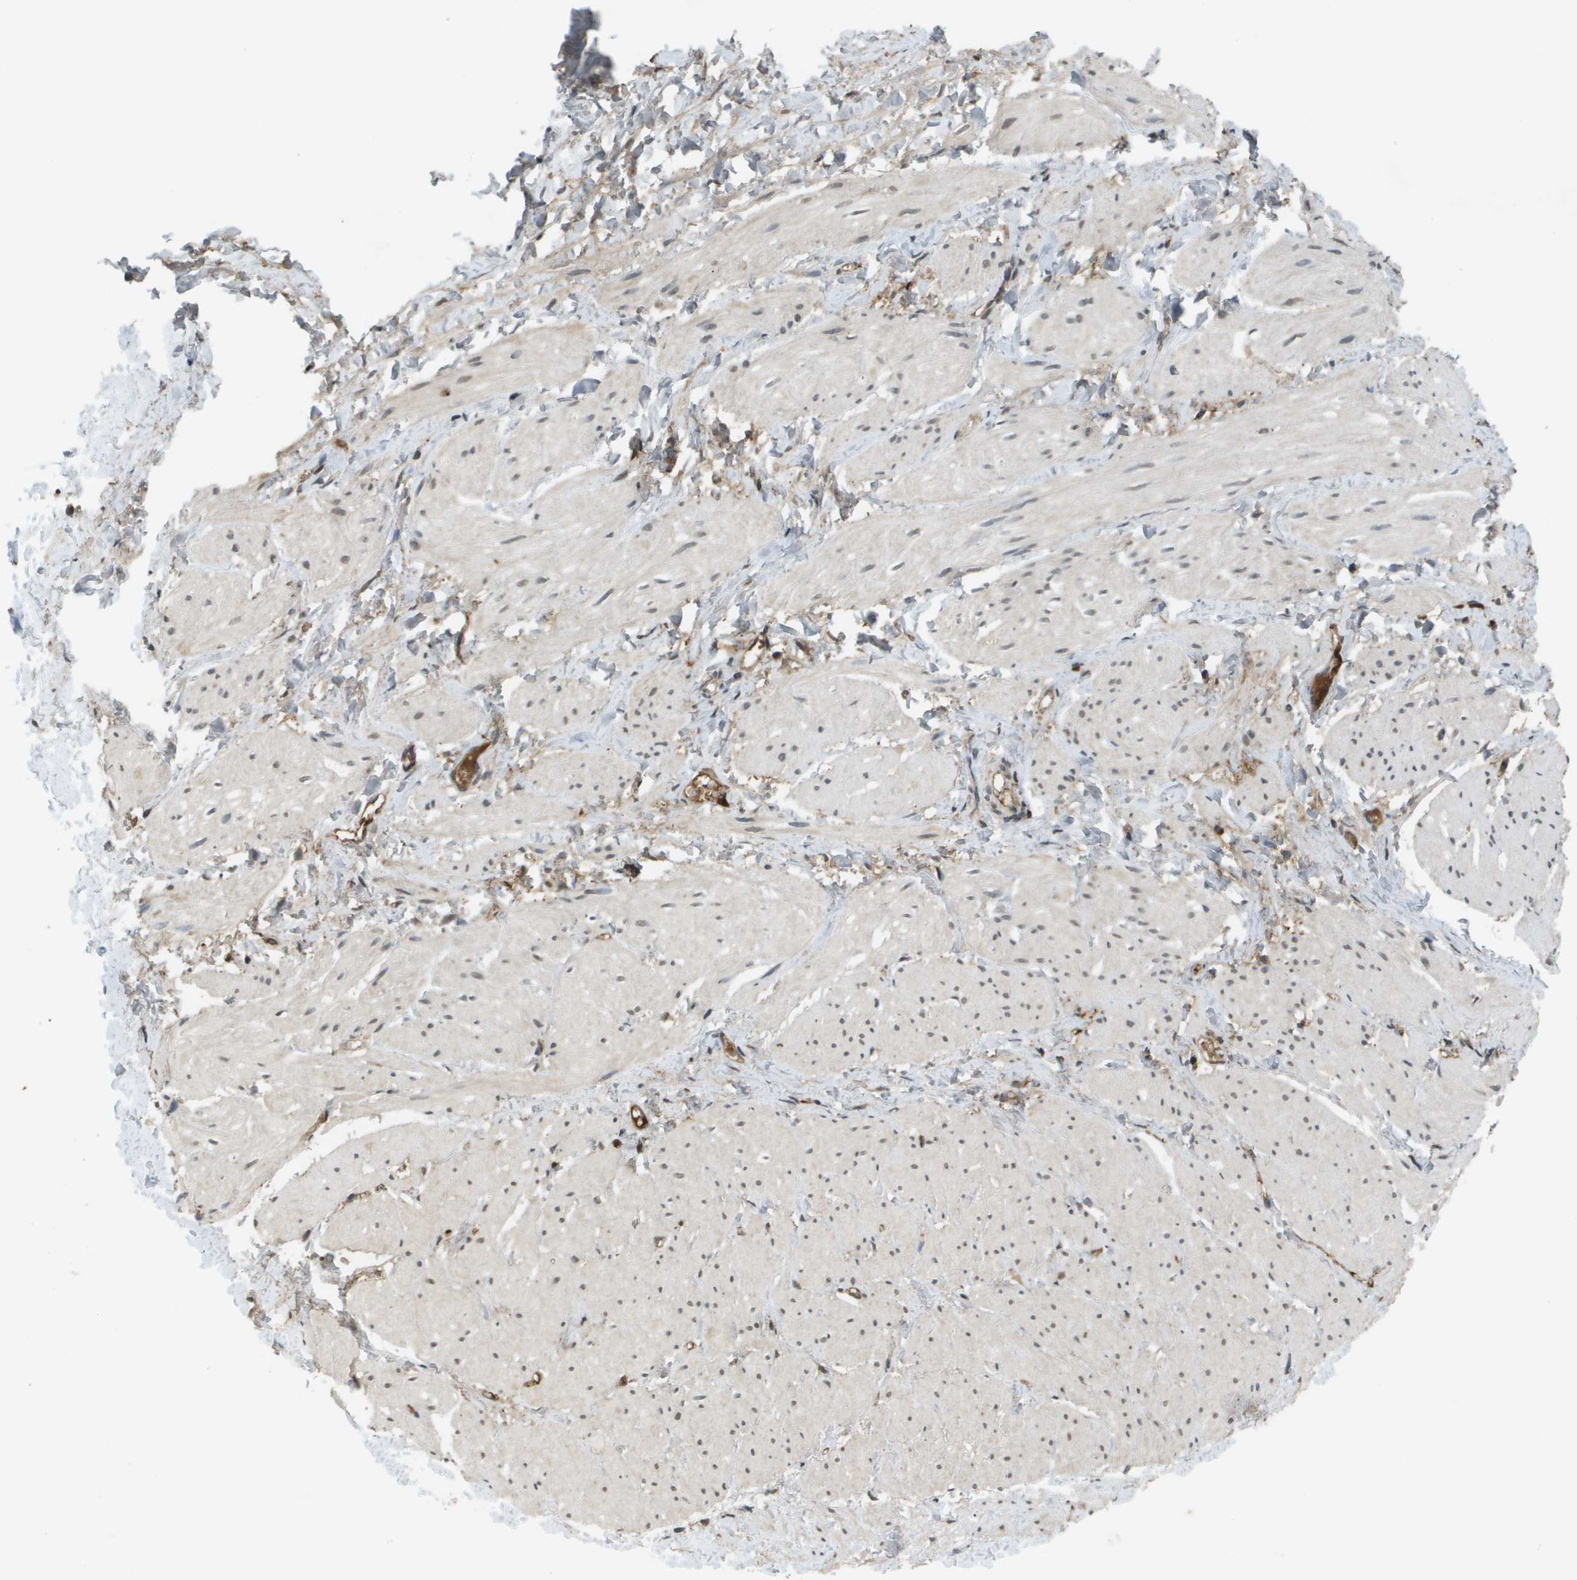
{"staining": {"intensity": "weak", "quantity": "<25%", "location": "nuclear"}, "tissue": "smooth muscle", "cell_type": "Smooth muscle cells", "image_type": "normal", "snomed": [{"axis": "morphology", "description": "Normal tissue, NOS"}, {"axis": "topography", "description": "Smooth muscle"}], "caption": "High power microscopy photomicrograph of an IHC histopathology image of normal smooth muscle, revealing no significant staining in smooth muscle cells.", "gene": "NDRG2", "patient": {"sex": "male", "age": 16}}